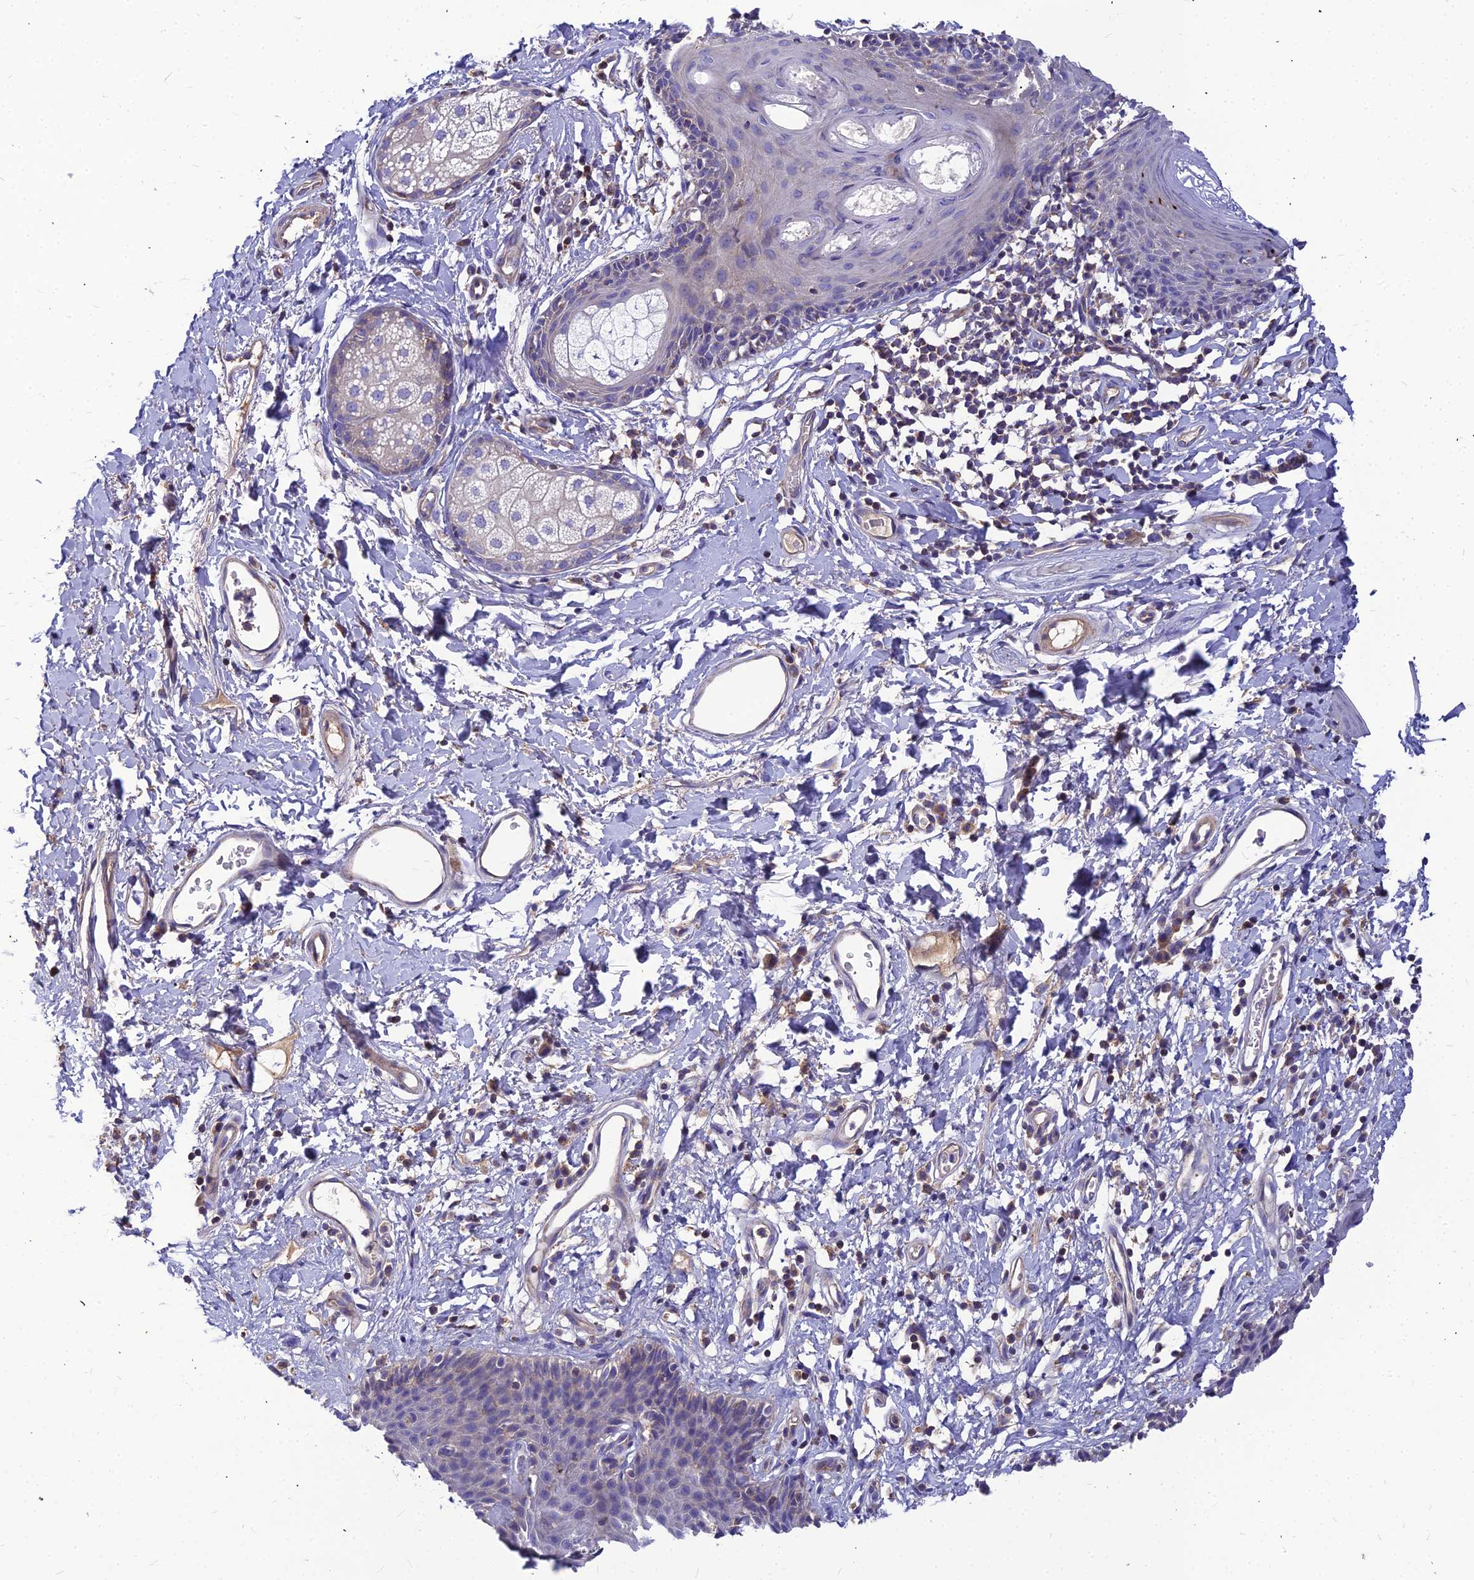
{"staining": {"intensity": "negative", "quantity": "none", "location": "none"}, "tissue": "skin", "cell_type": "Epidermal cells", "image_type": "normal", "snomed": [{"axis": "morphology", "description": "Normal tissue, NOS"}, {"axis": "topography", "description": "Vulva"}], "caption": "This is a image of IHC staining of normal skin, which shows no expression in epidermal cells.", "gene": "ASPHD1", "patient": {"sex": "female", "age": 66}}